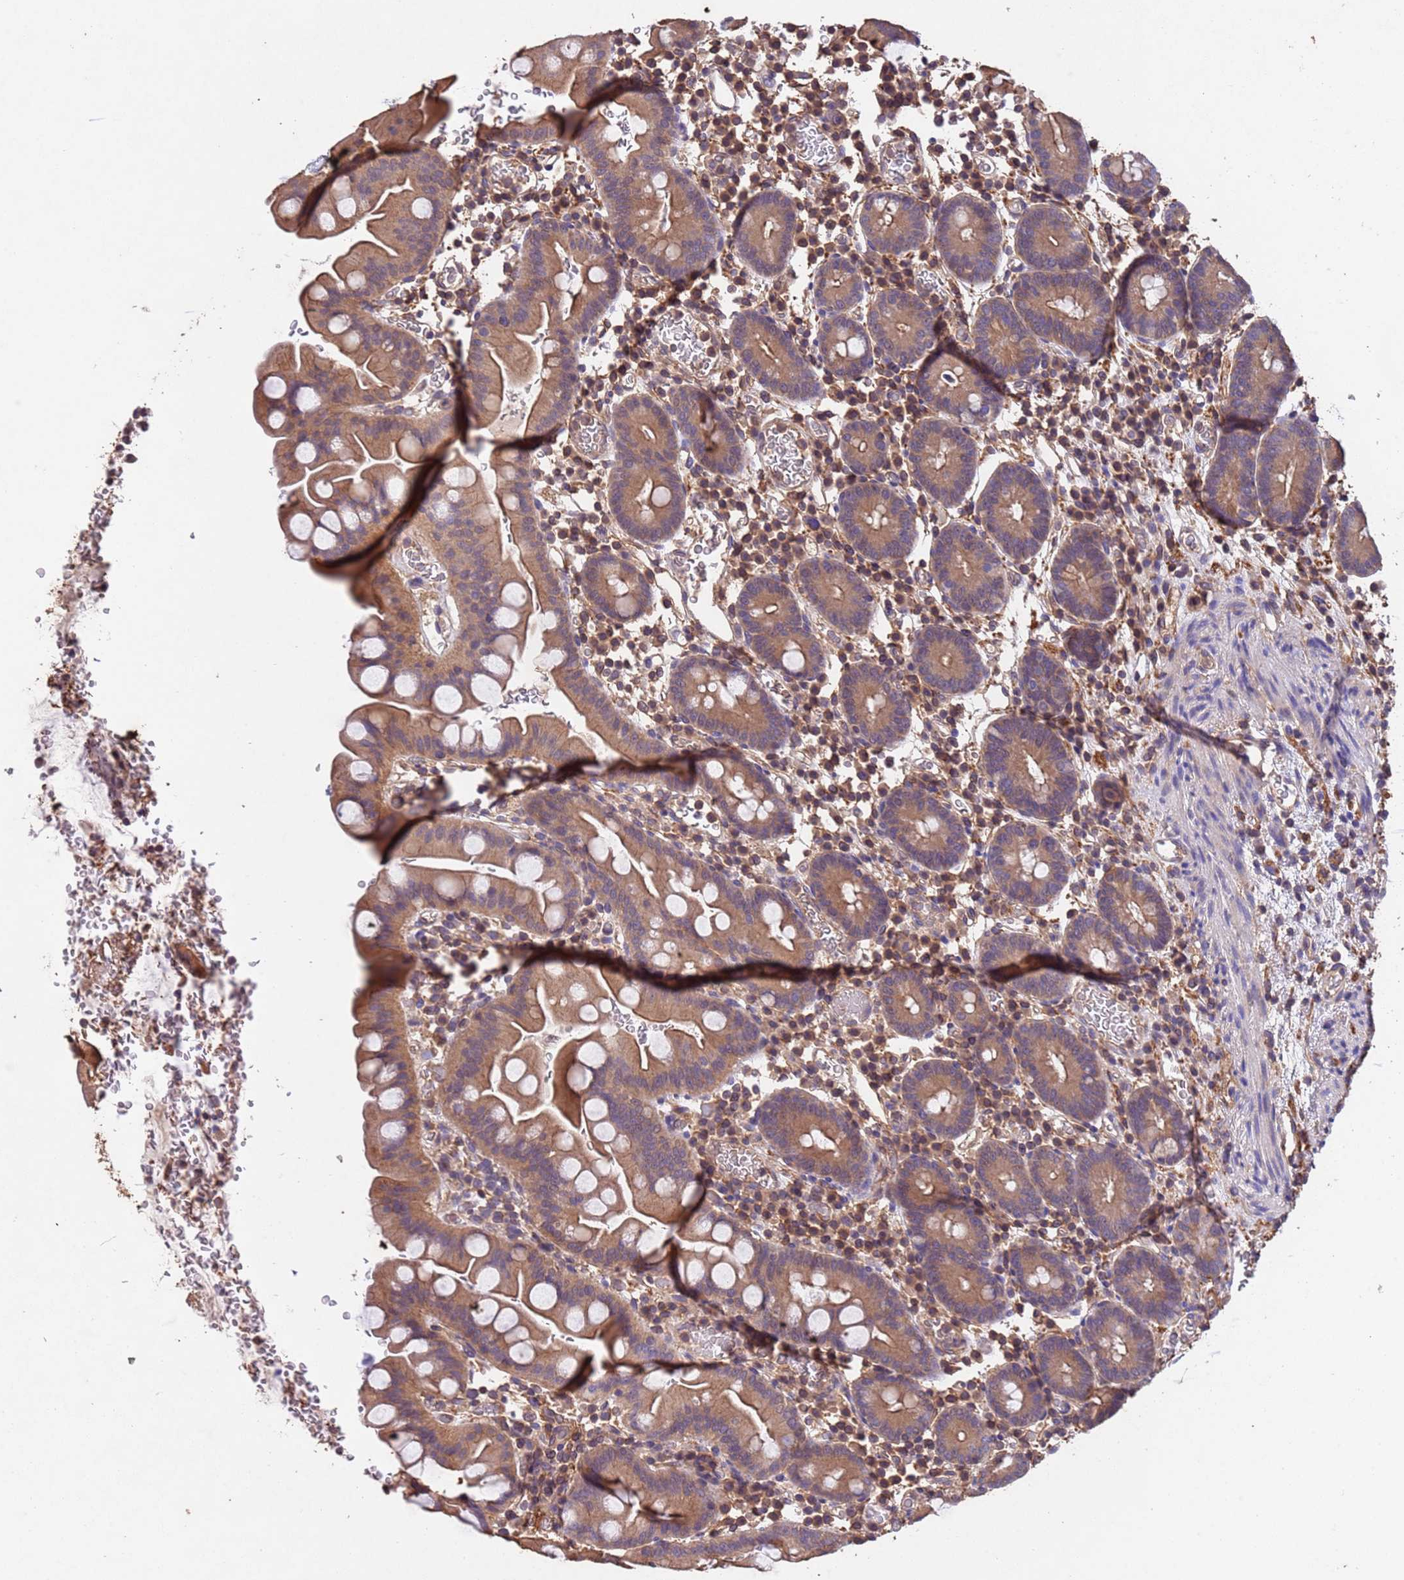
{"staining": {"intensity": "moderate", "quantity": ">75%", "location": "cytoplasmic/membranous"}, "tissue": "small intestine", "cell_type": "Glandular cells", "image_type": "normal", "snomed": [{"axis": "morphology", "description": "Normal tissue, NOS"}, {"axis": "topography", "description": "Stomach, upper"}, {"axis": "topography", "description": "Stomach, lower"}, {"axis": "topography", "description": "Small intestine"}], "caption": "Small intestine was stained to show a protein in brown. There is medium levels of moderate cytoplasmic/membranous expression in approximately >75% of glandular cells. (DAB = brown stain, brightfield microscopy at high magnification).", "gene": "MTX3", "patient": {"sex": "male", "age": 68}}